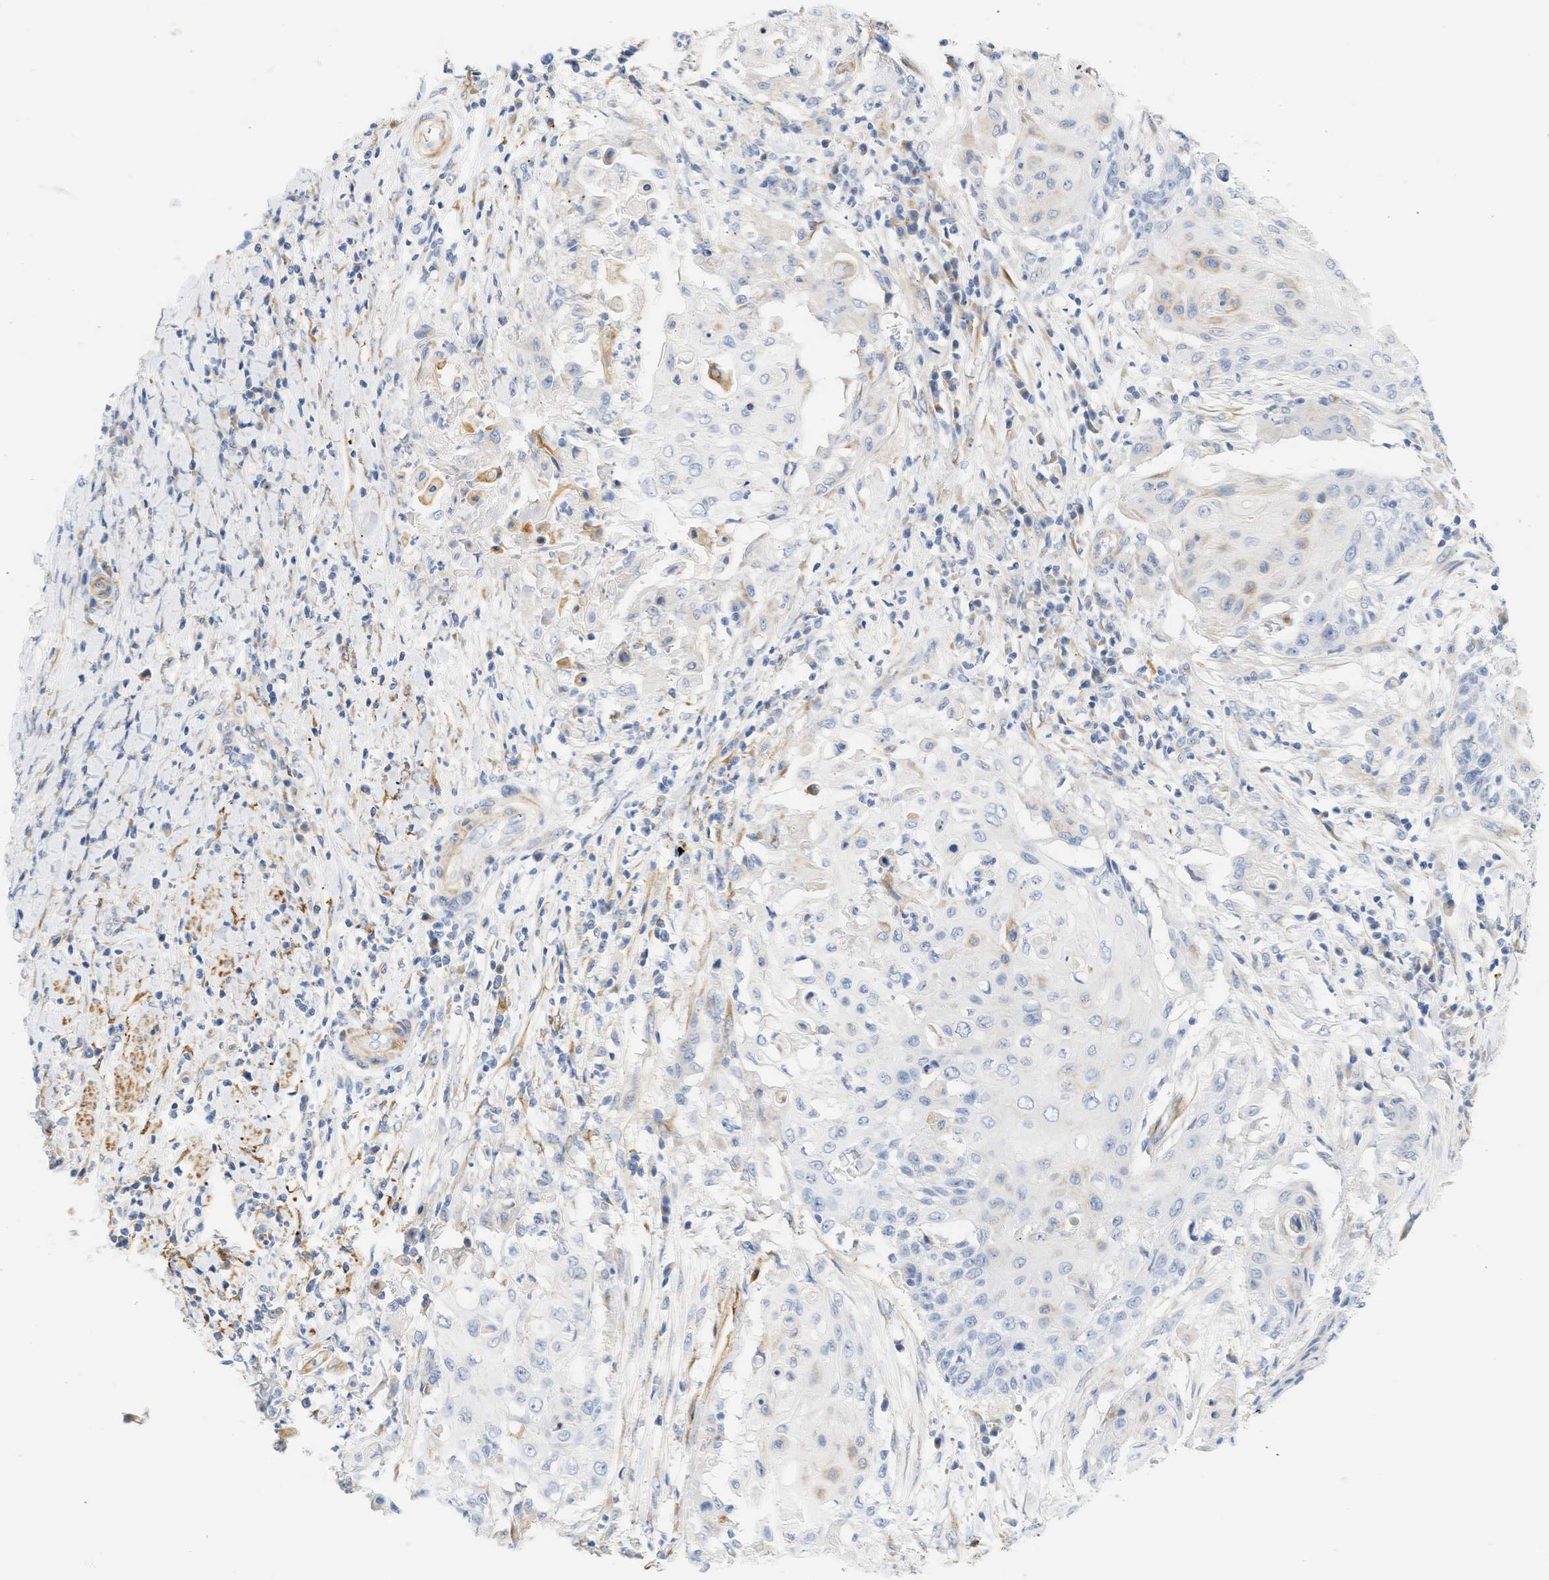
{"staining": {"intensity": "negative", "quantity": "none", "location": "none"}, "tissue": "cervical cancer", "cell_type": "Tumor cells", "image_type": "cancer", "snomed": [{"axis": "morphology", "description": "Squamous cell carcinoma, NOS"}, {"axis": "topography", "description": "Cervix"}], "caption": "This is a image of immunohistochemistry staining of squamous cell carcinoma (cervical), which shows no positivity in tumor cells.", "gene": "SLC30A7", "patient": {"sex": "female", "age": 39}}